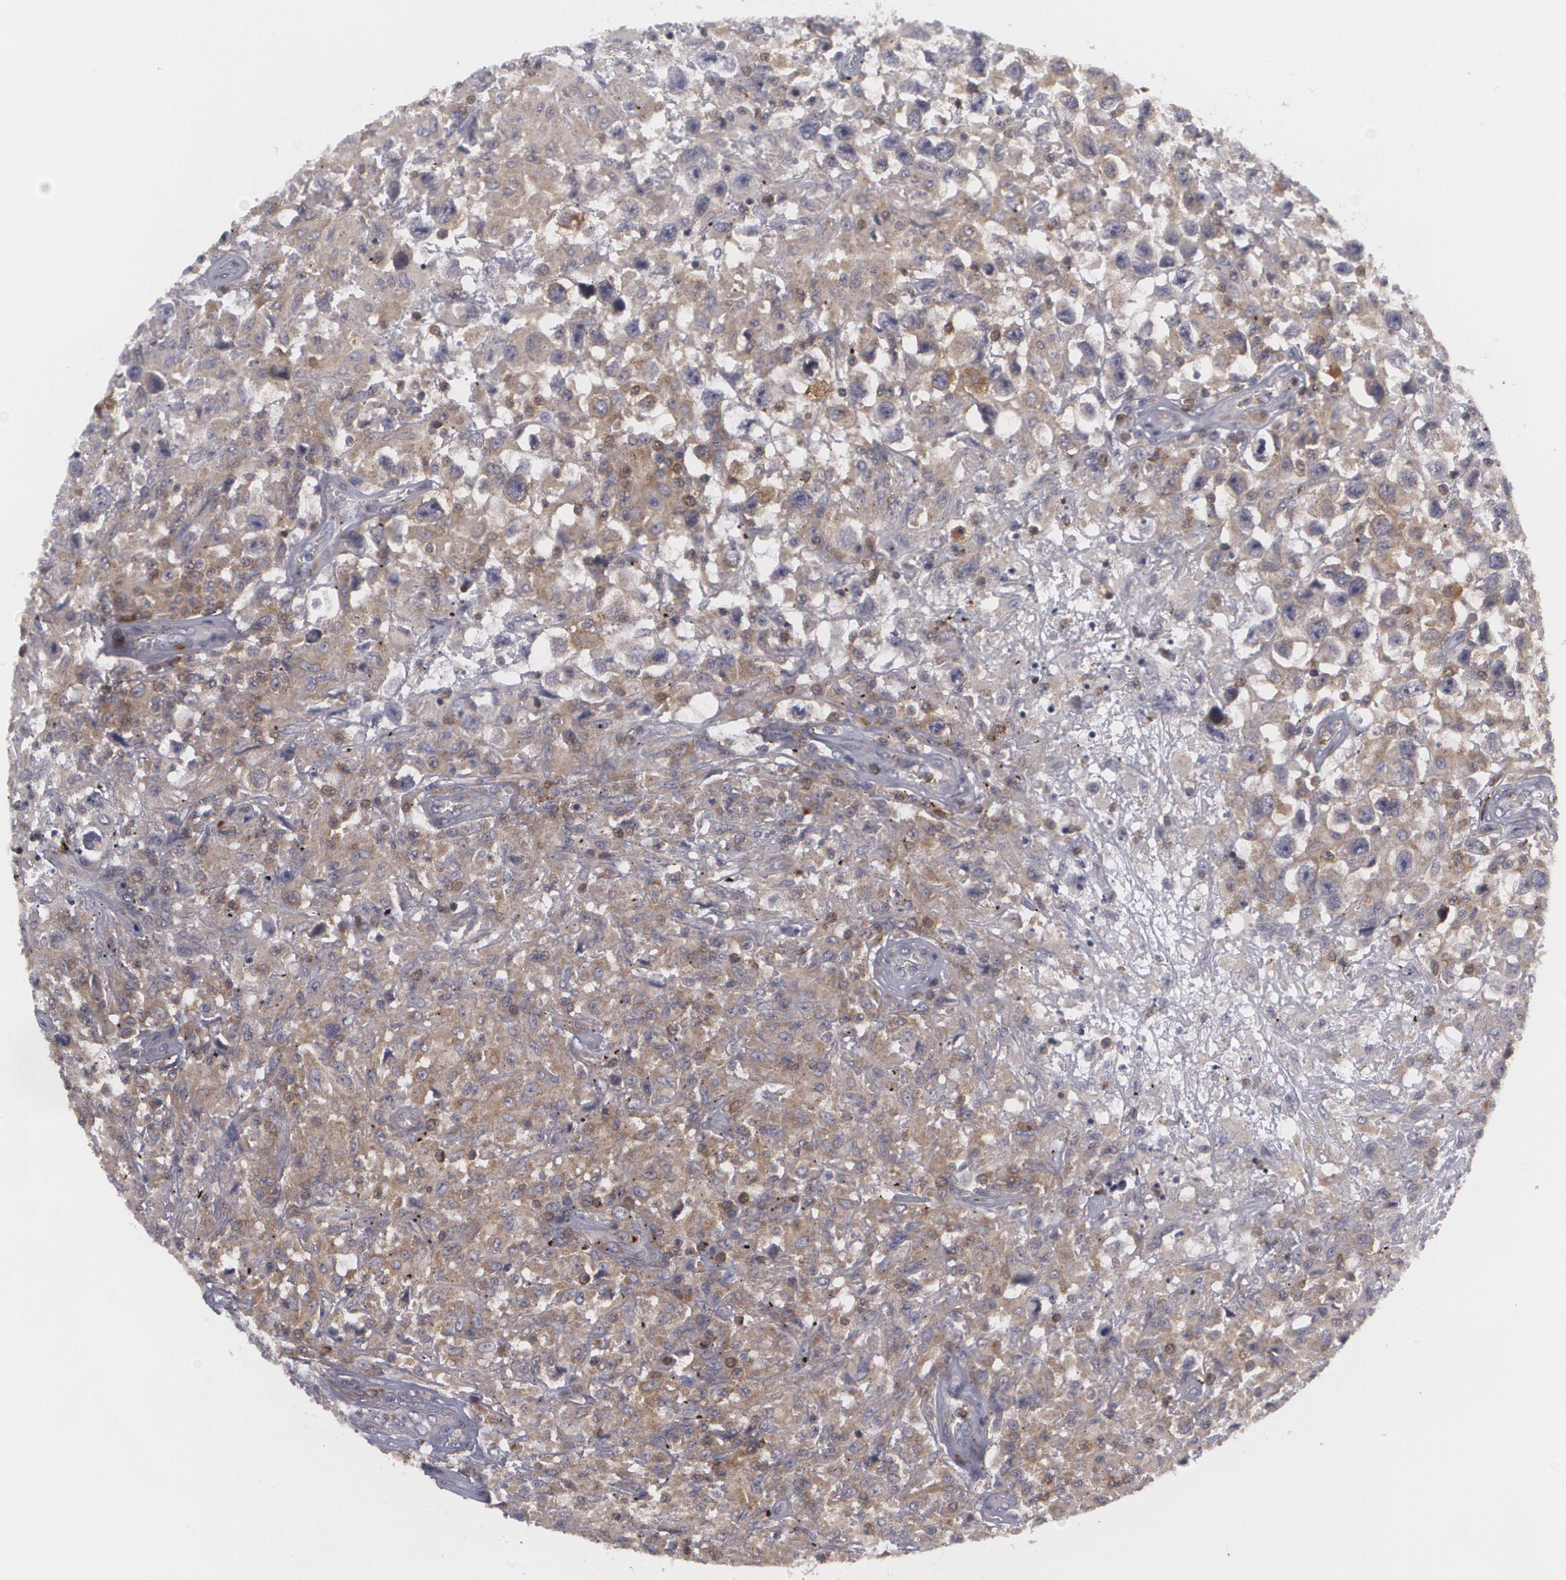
{"staining": {"intensity": "weak", "quantity": ">75%", "location": "cytoplasmic/membranous"}, "tissue": "testis cancer", "cell_type": "Tumor cells", "image_type": "cancer", "snomed": [{"axis": "morphology", "description": "Seminoma, NOS"}, {"axis": "topography", "description": "Testis"}], "caption": "IHC (DAB (3,3'-diaminobenzidine)) staining of human testis seminoma reveals weak cytoplasmic/membranous protein positivity in about >75% of tumor cells.", "gene": "BIN1", "patient": {"sex": "male", "age": 34}}